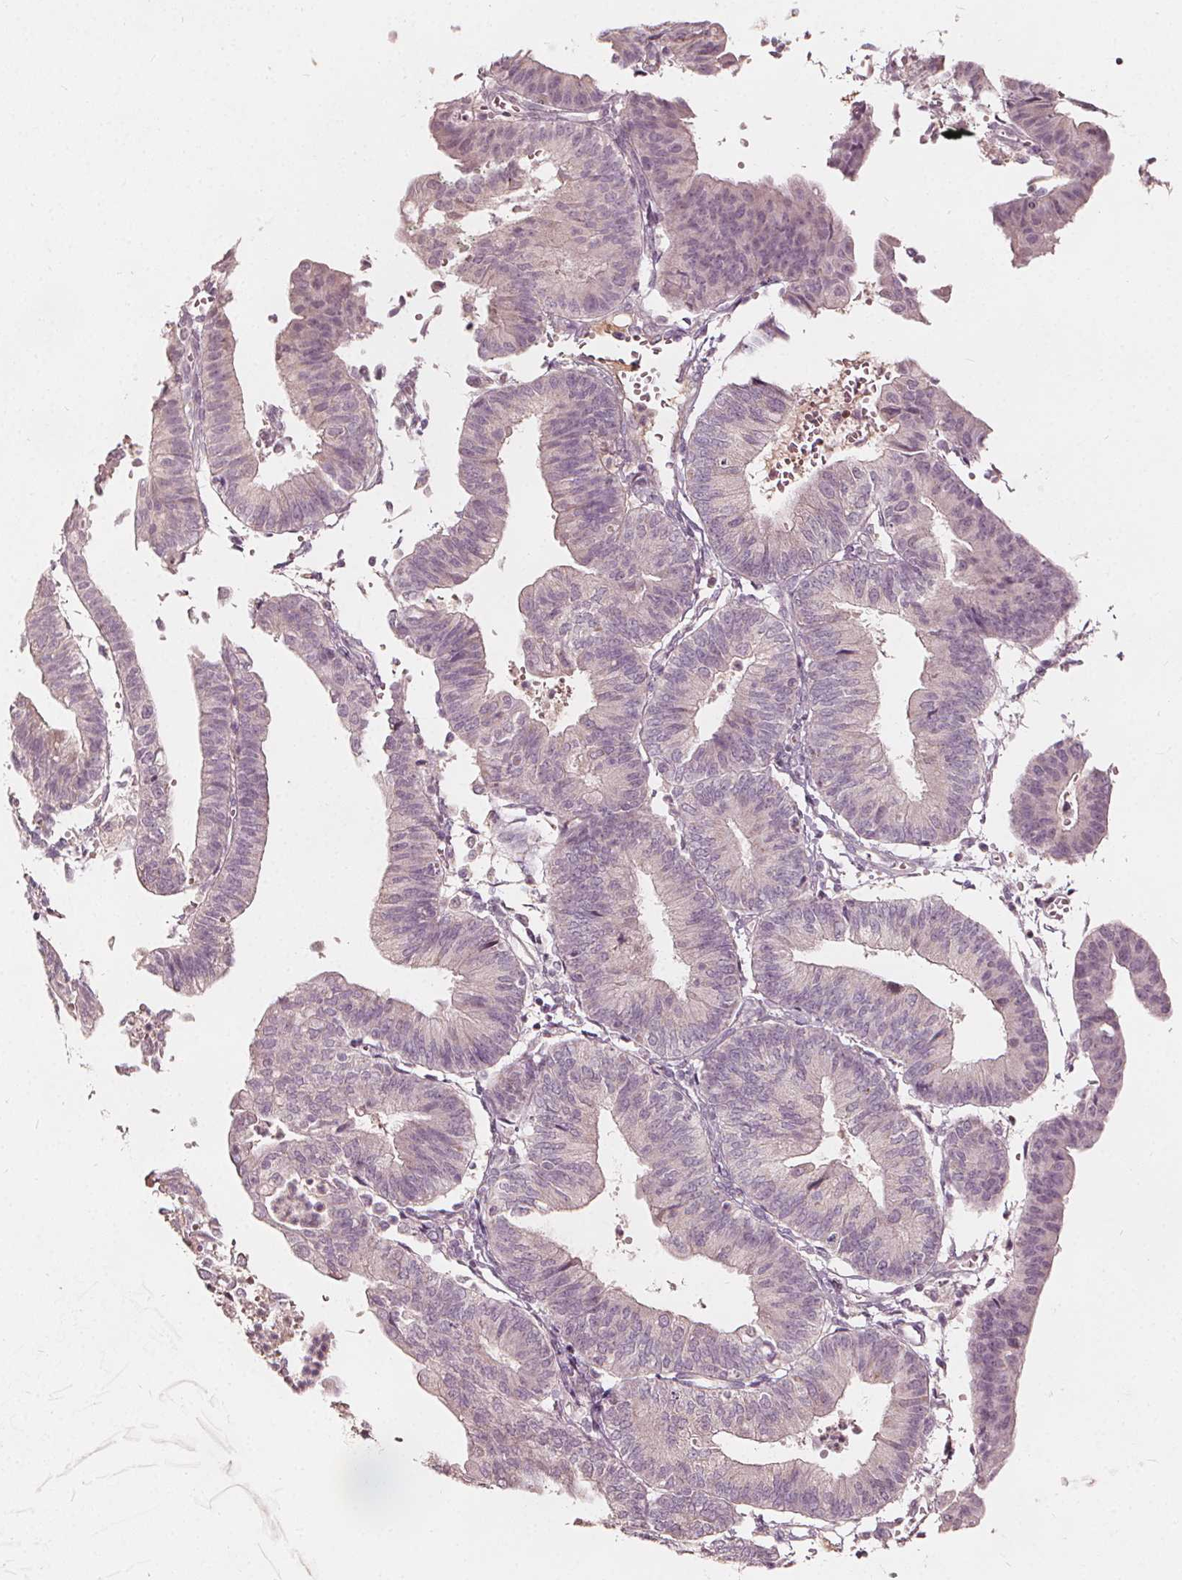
{"staining": {"intensity": "negative", "quantity": "none", "location": "none"}, "tissue": "endometrial cancer", "cell_type": "Tumor cells", "image_type": "cancer", "snomed": [{"axis": "morphology", "description": "Adenocarcinoma, NOS"}, {"axis": "topography", "description": "Endometrium"}], "caption": "This is a histopathology image of immunohistochemistry staining of endometrial adenocarcinoma, which shows no expression in tumor cells. (DAB (3,3'-diaminobenzidine) immunohistochemistry with hematoxylin counter stain).", "gene": "NPC1L1", "patient": {"sex": "female", "age": 65}}